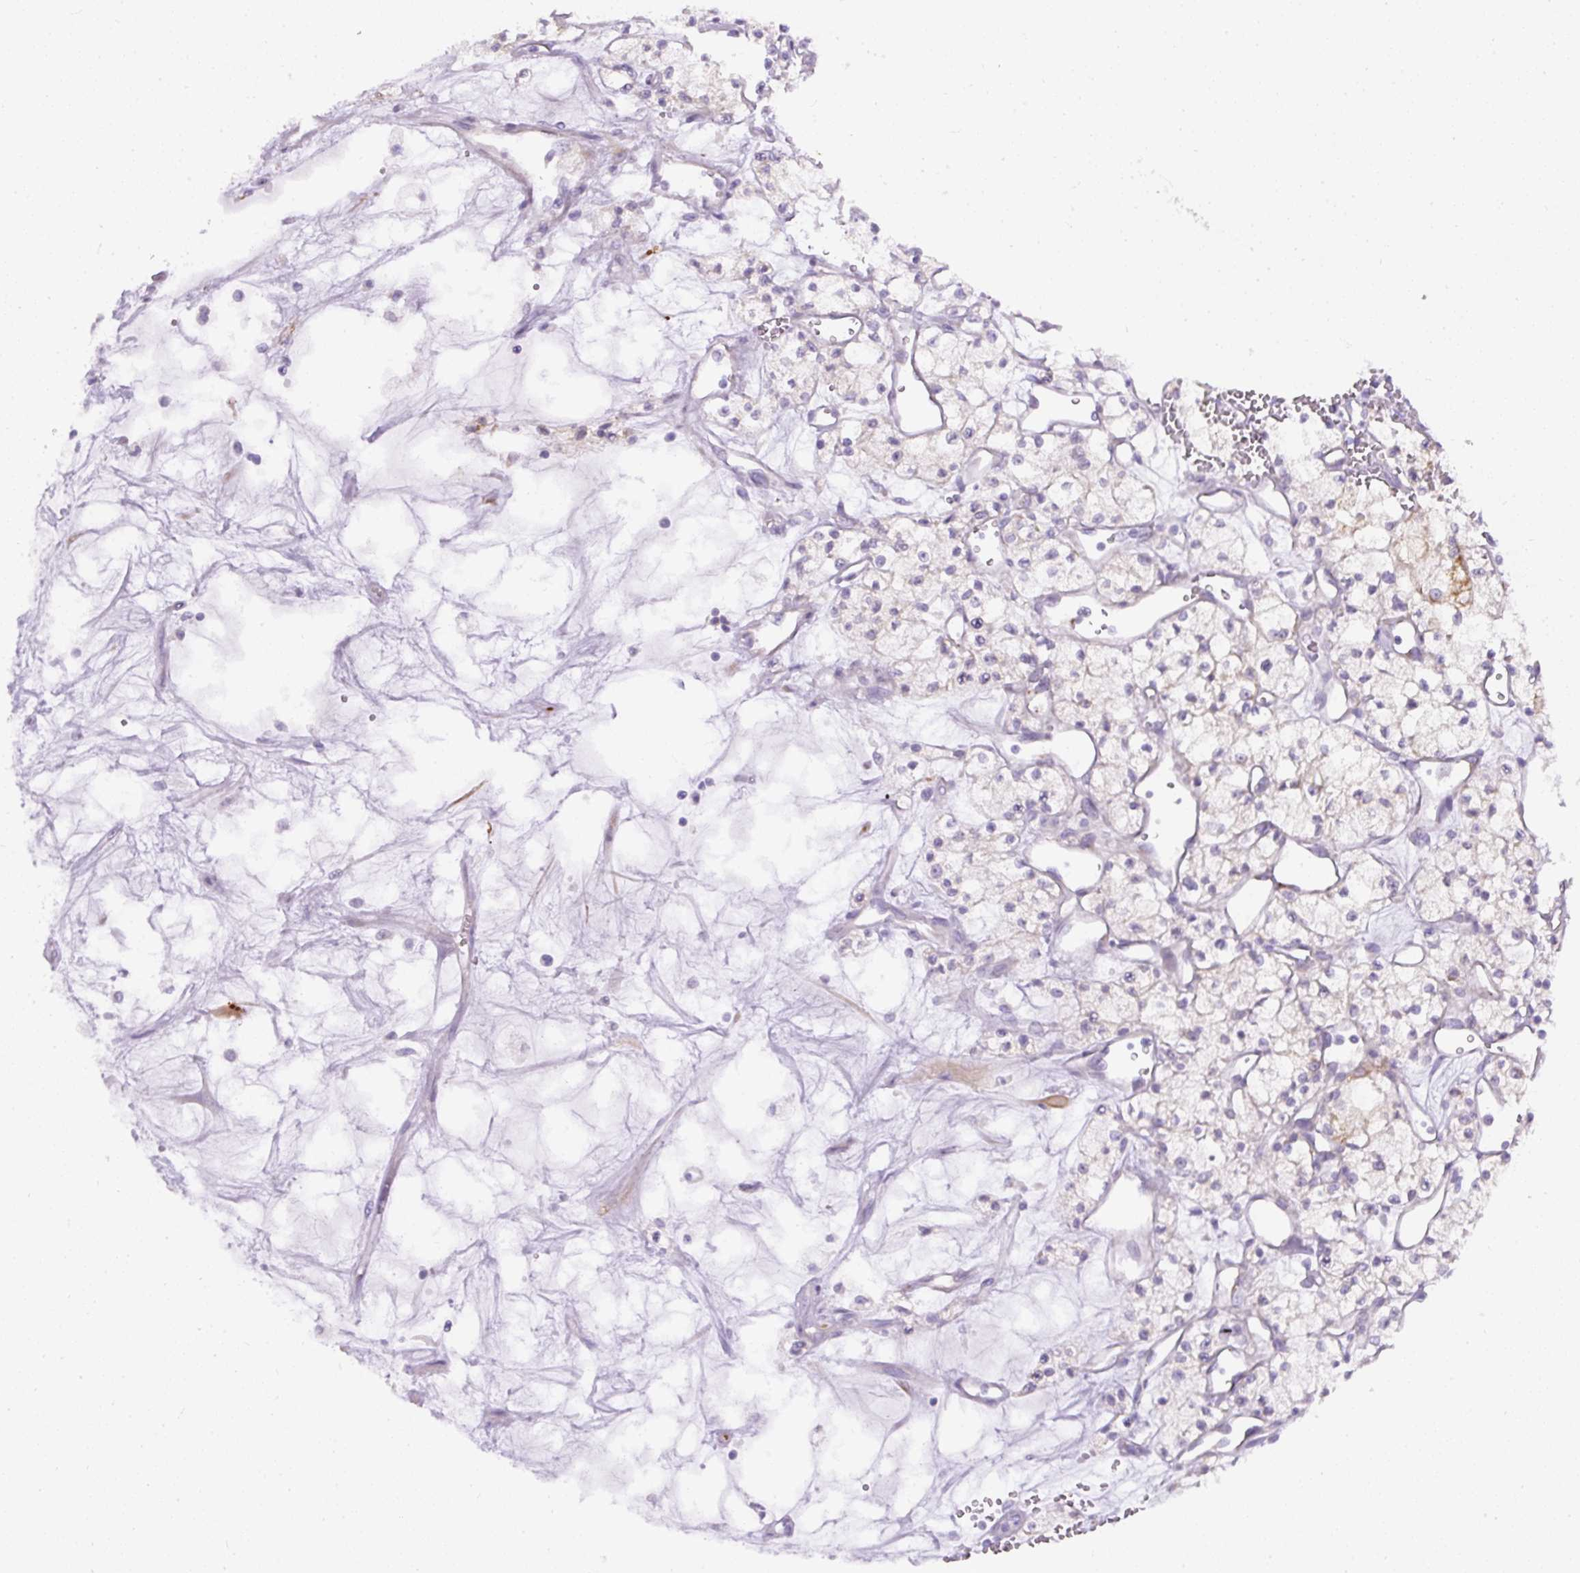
{"staining": {"intensity": "negative", "quantity": "none", "location": "none"}, "tissue": "renal cancer", "cell_type": "Tumor cells", "image_type": "cancer", "snomed": [{"axis": "morphology", "description": "Adenocarcinoma, NOS"}, {"axis": "topography", "description": "Kidney"}], "caption": "This is a image of immunohistochemistry staining of renal cancer, which shows no staining in tumor cells.", "gene": "FAM149A", "patient": {"sex": "male", "age": 59}}